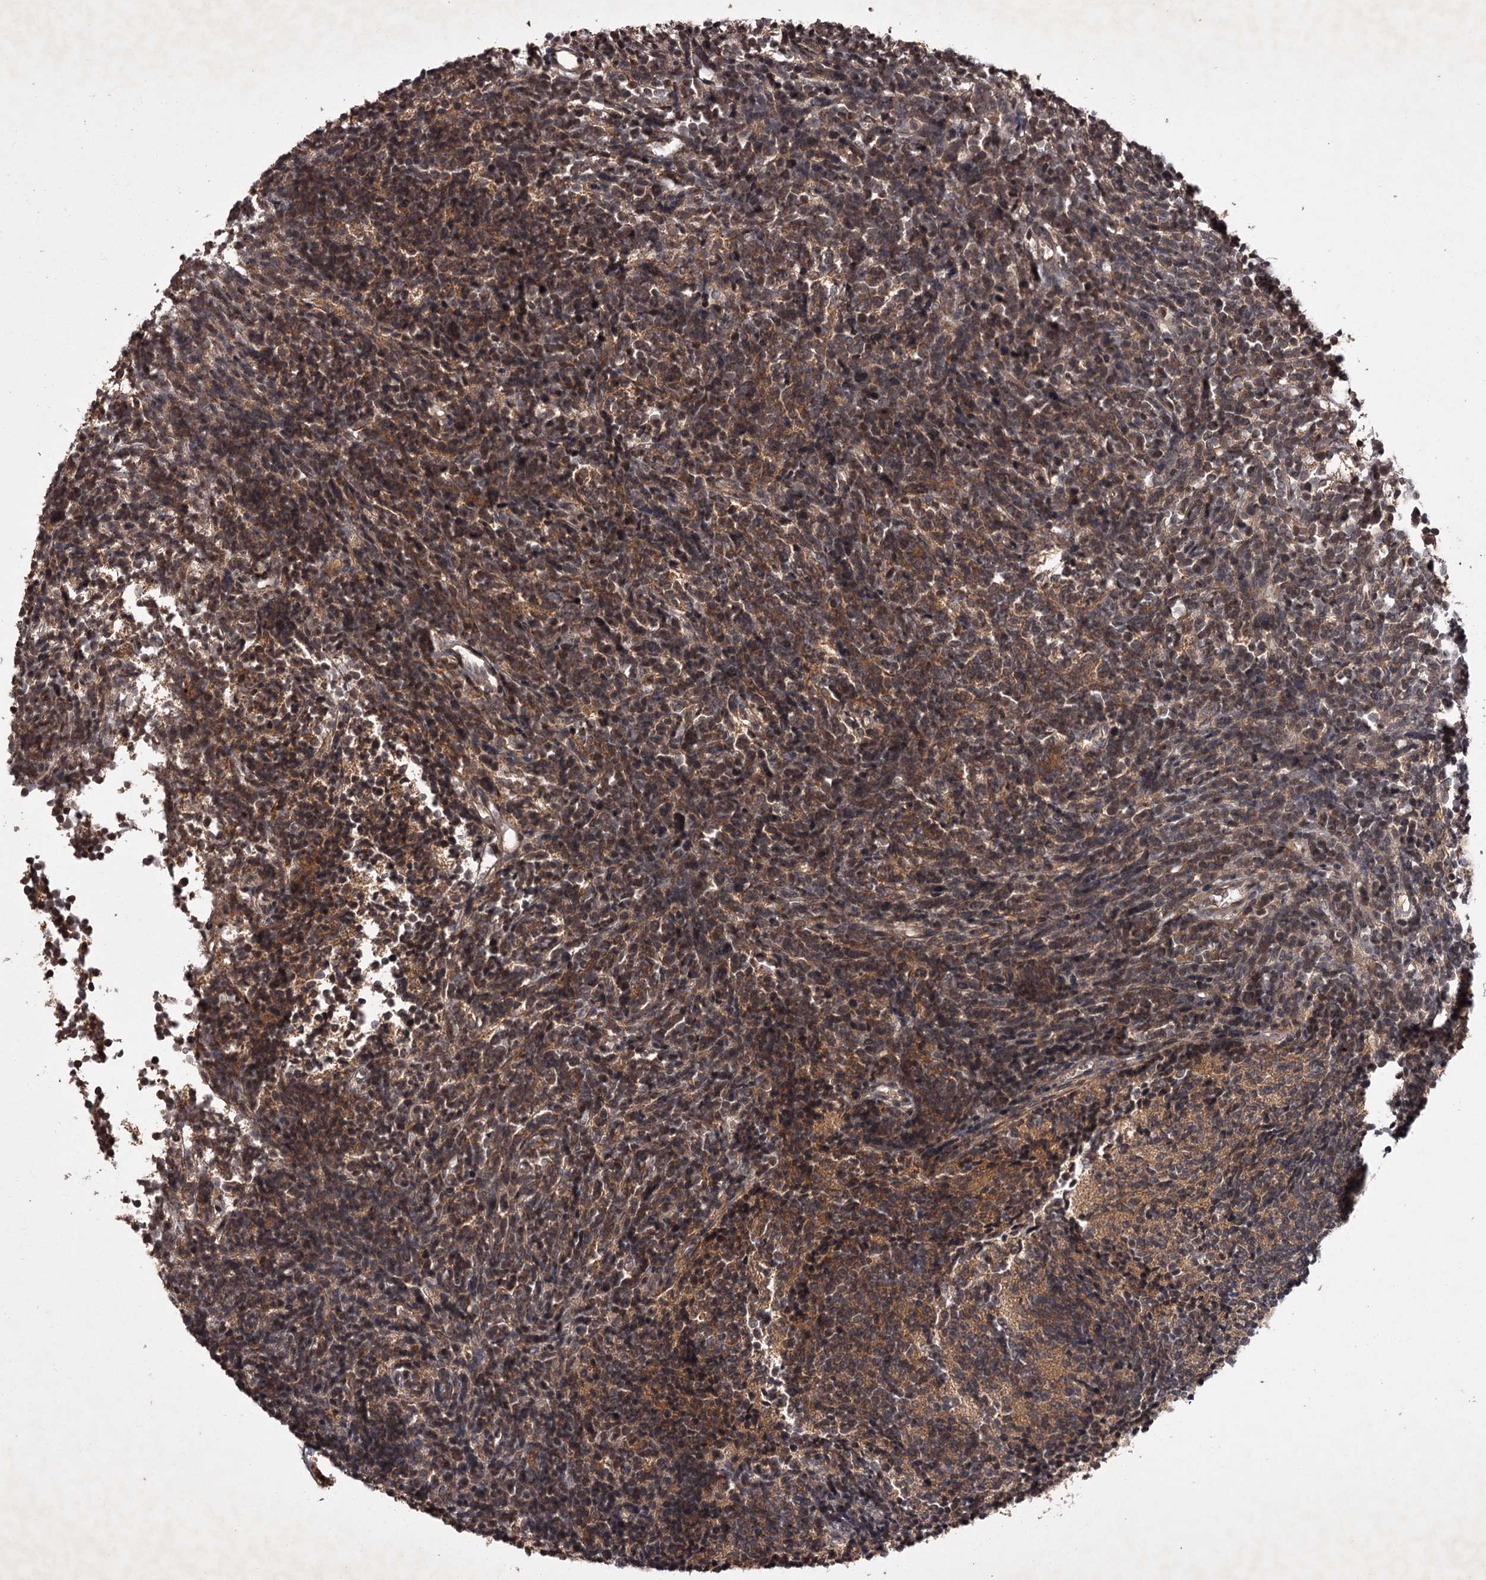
{"staining": {"intensity": "moderate", "quantity": "25%-75%", "location": "cytoplasmic/membranous"}, "tissue": "glioma", "cell_type": "Tumor cells", "image_type": "cancer", "snomed": [{"axis": "morphology", "description": "Glioma, malignant, Low grade"}, {"axis": "topography", "description": "Brain"}], "caption": "Glioma tissue demonstrates moderate cytoplasmic/membranous positivity in approximately 25%-75% of tumor cells, visualized by immunohistochemistry.", "gene": "TBC1D23", "patient": {"sex": "female", "age": 1}}